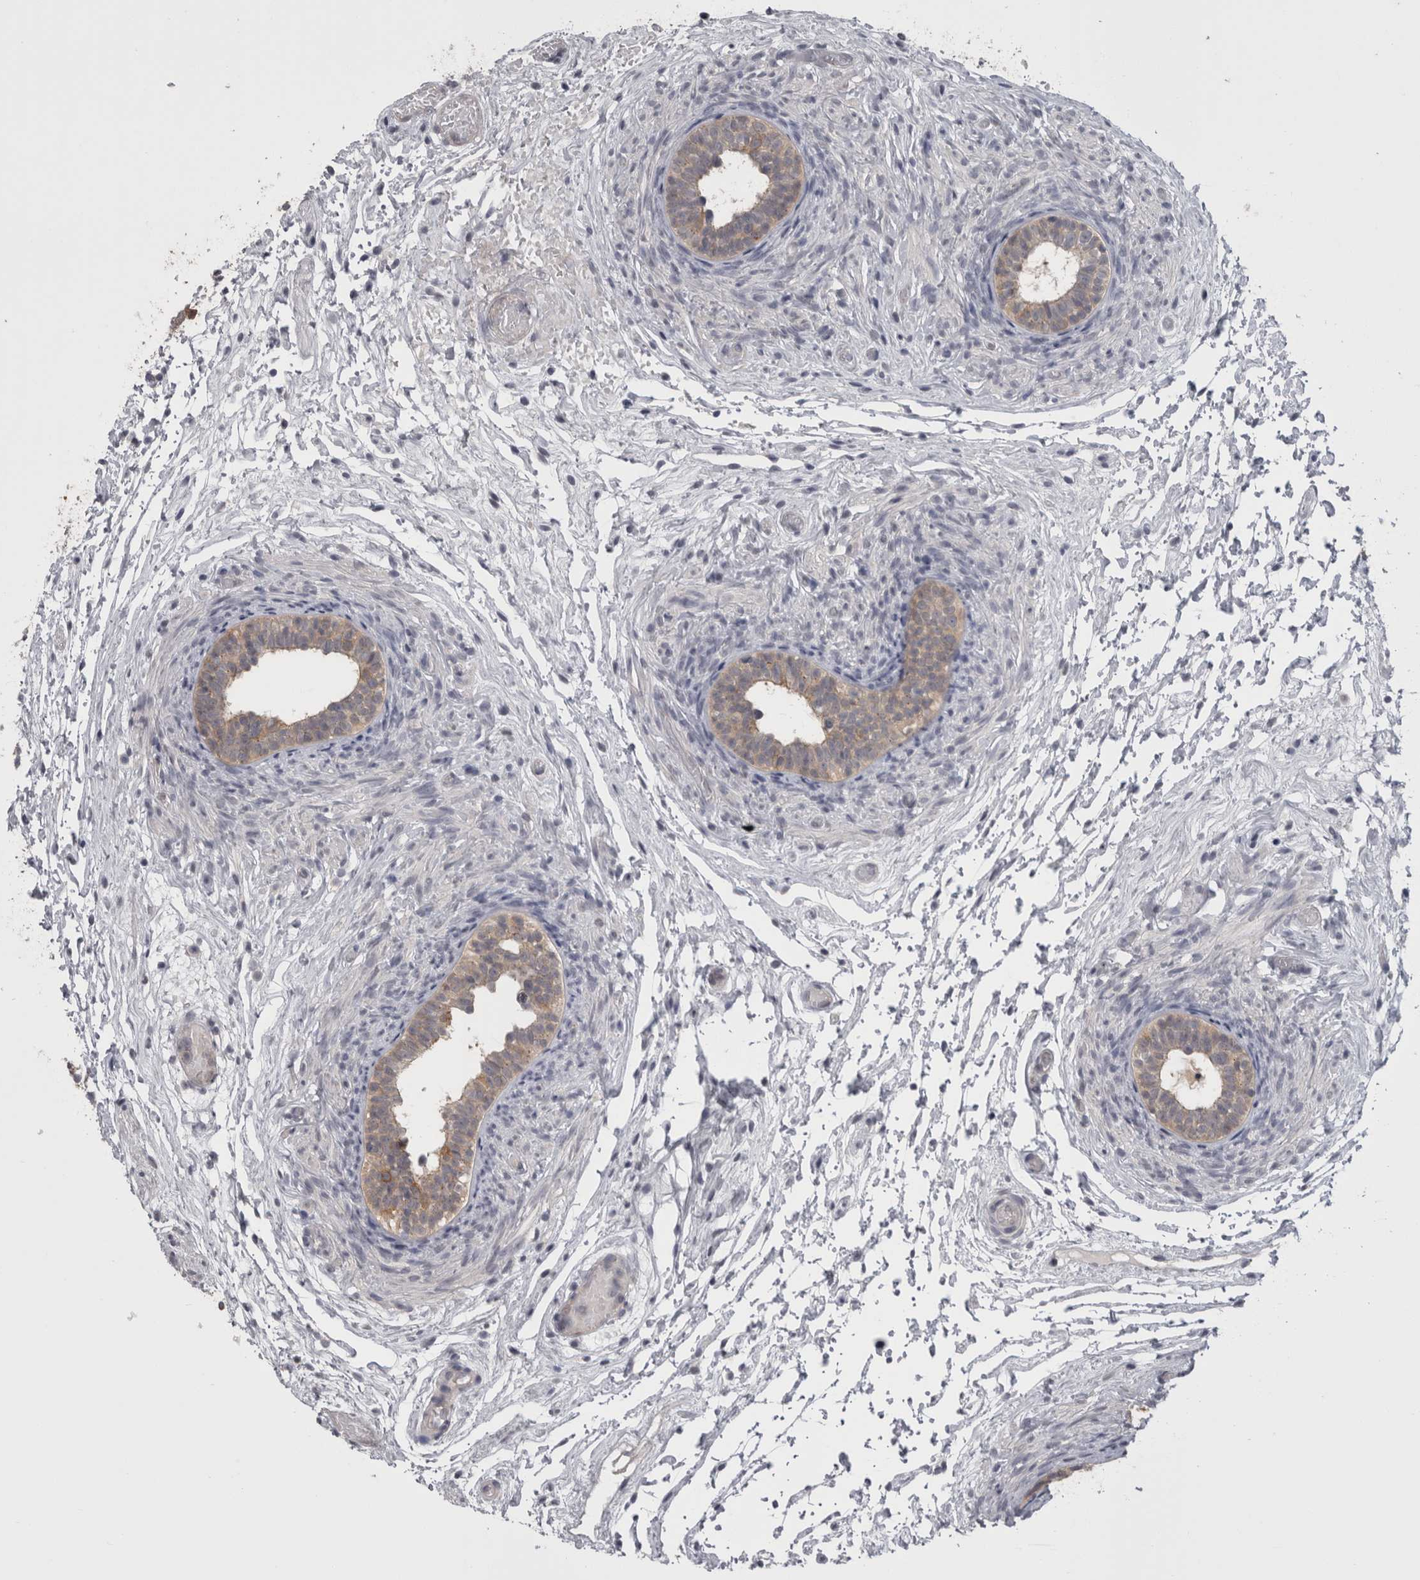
{"staining": {"intensity": "moderate", "quantity": "25%-75%", "location": "cytoplasmic/membranous"}, "tissue": "epididymis", "cell_type": "Glandular cells", "image_type": "normal", "snomed": [{"axis": "morphology", "description": "Normal tissue, NOS"}, {"axis": "topography", "description": "Epididymis"}], "caption": "Immunohistochemical staining of benign human epididymis reveals 25%-75% levels of moderate cytoplasmic/membranous protein staining in approximately 25%-75% of glandular cells.", "gene": "APRT", "patient": {"sex": "male", "age": 5}}